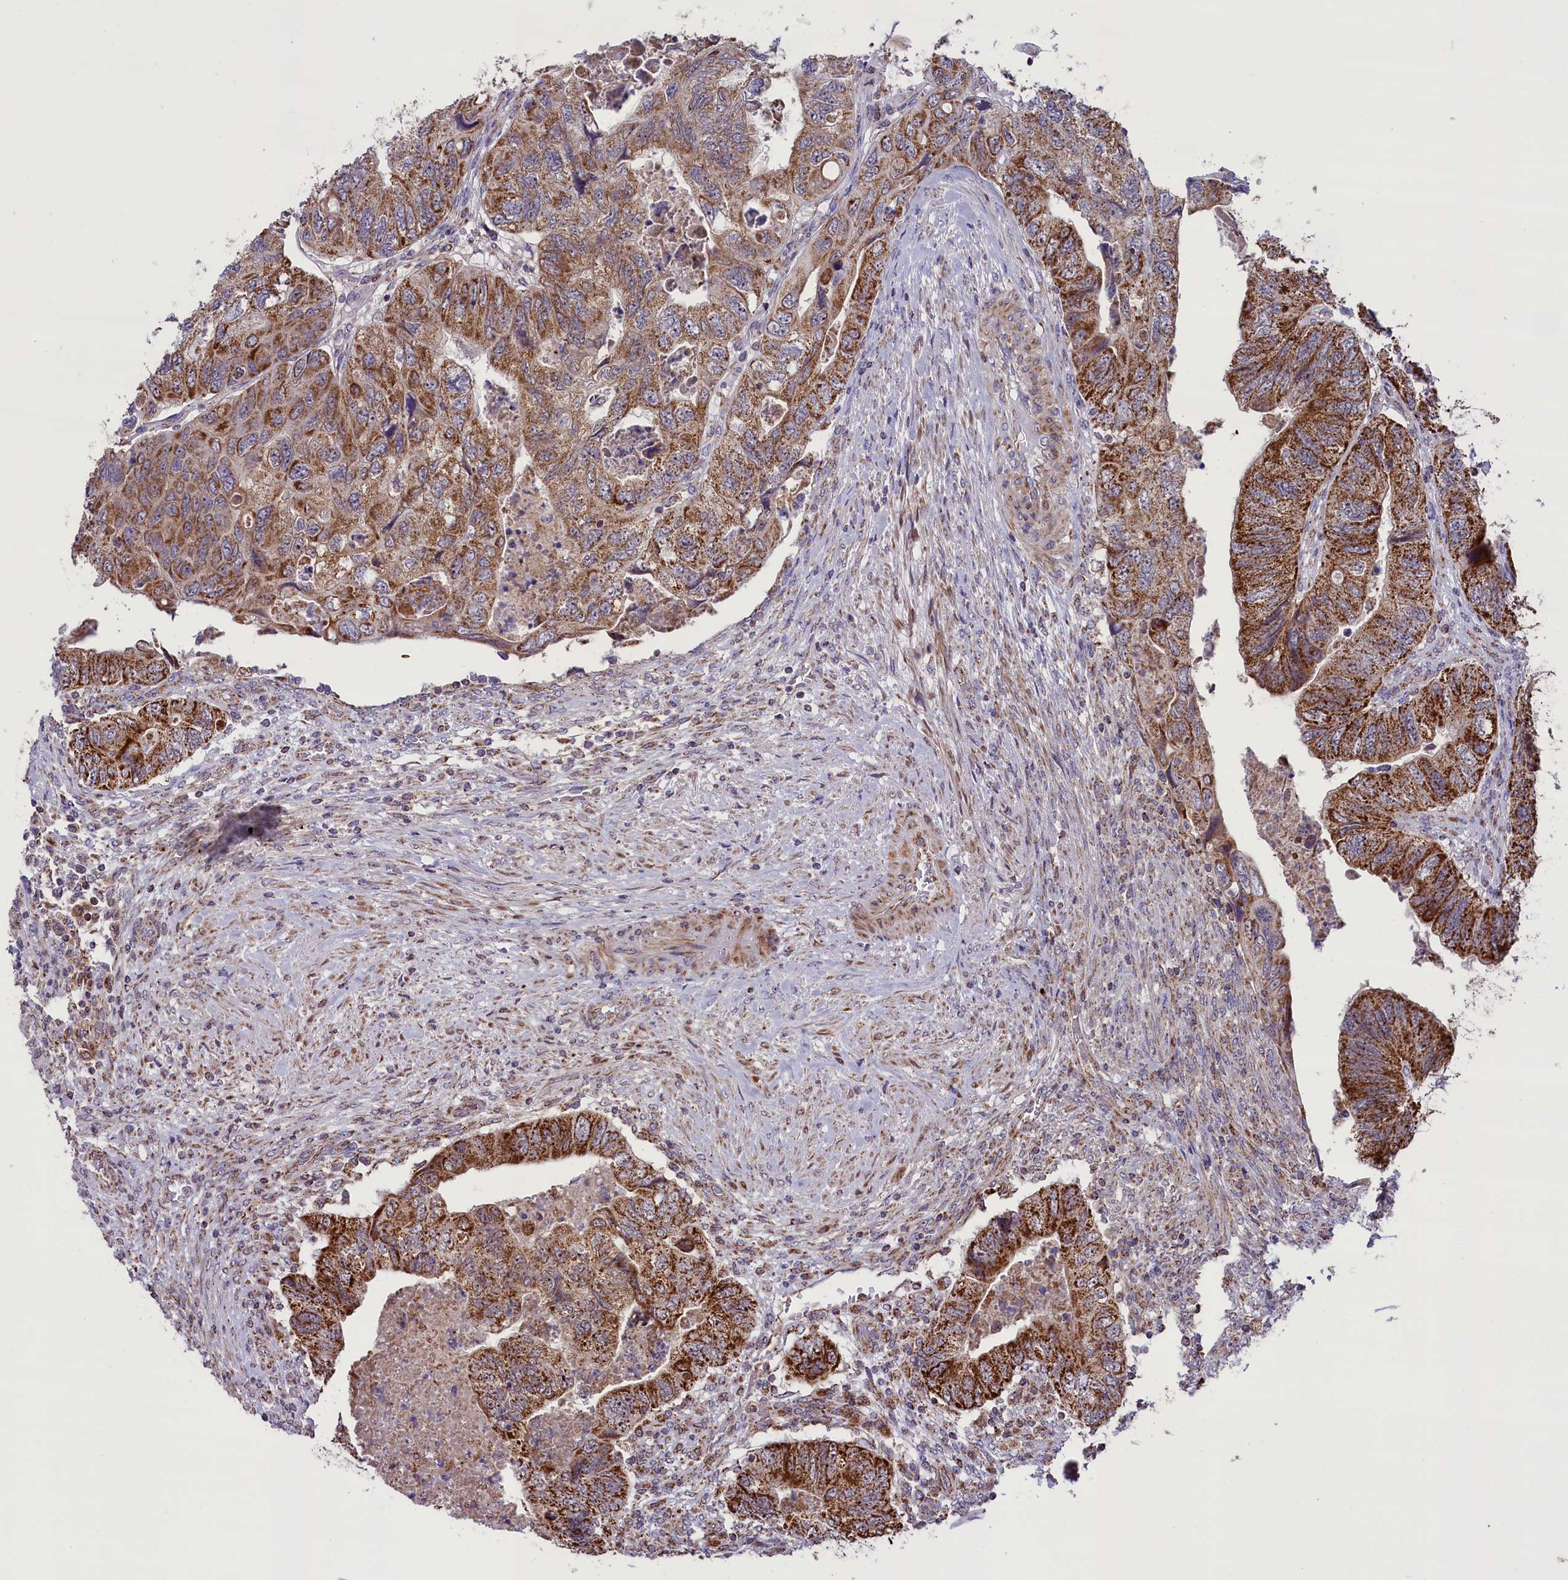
{"staining": {"intensity": "strong", "quantity": ">75%", "location": "cytoplasmic/membranous"}, "tissue": "colorectal cancer", "cell_type": "Tumor cells", "image_type": "cancer", "snomed": [{"axis": "morphology", "description": "Adenocarcinoma, NOS"}, {"axis": "topography", "description": "Rectum"}], "caption": "Colorectal adenocarcinoma was stained to show a protein in brown. There is high levels of strong cytoplasmic/membranous positivity in about >75% of tumor cells.", "gene": "GLRX5", "patient": {"sex": "male", "age": 63}}